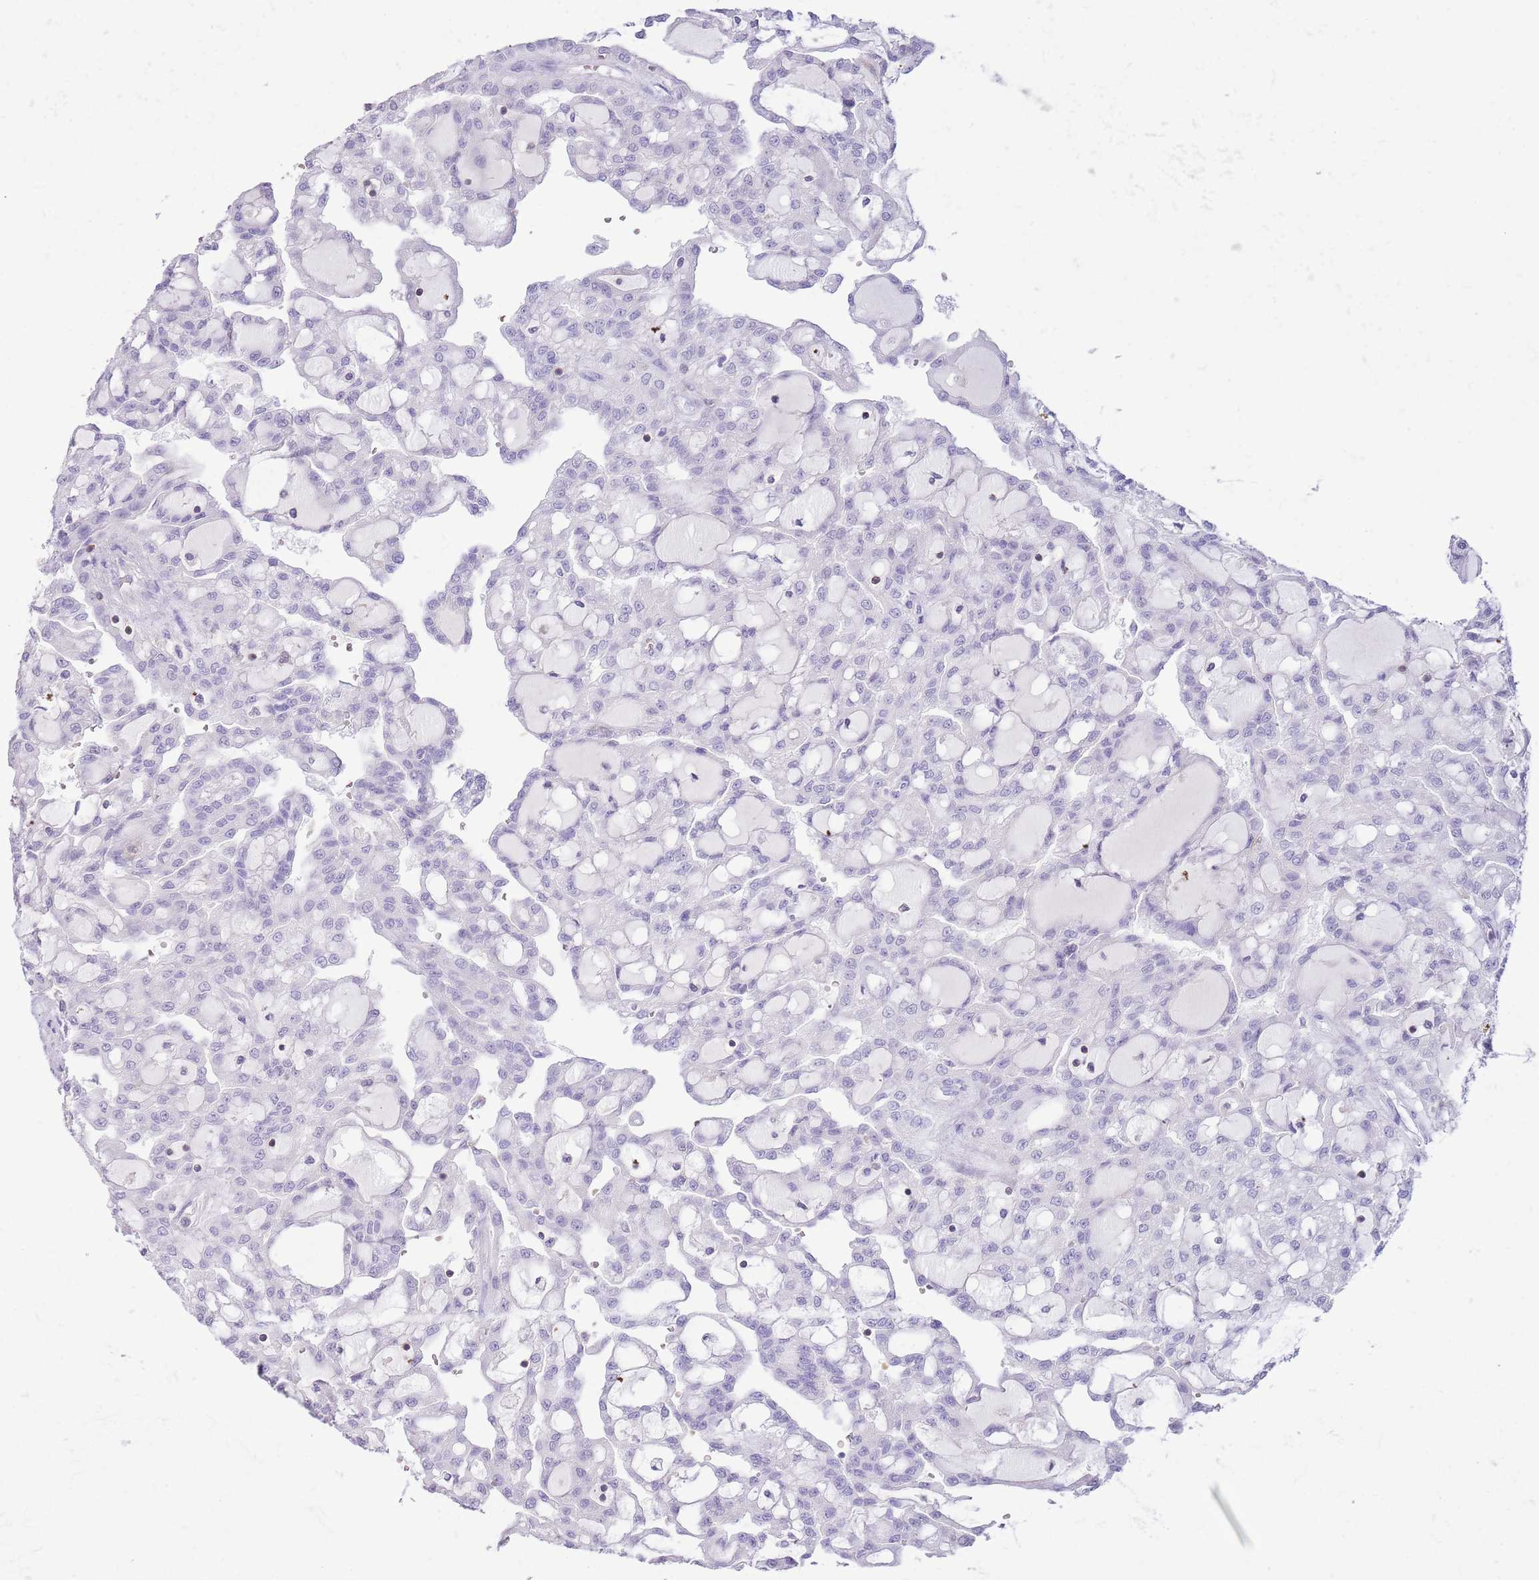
{"staining": {"intensity": "negative", "quantity": "none", "location": "none"}, "tissue": "renal cancer", "cell_type": "Tumor cells", "image_type": "cancer", "snomed": [{"axis": "morphology", "description": "Adenocarcinoma, NOS"}, {"axis": "topography", "description": "Kidney"}], "caption": "There is no significant staining in tumor cells of renal cancer.", "gene": "OR4Q3", "patient": {"sex": "male", "age": 63}}